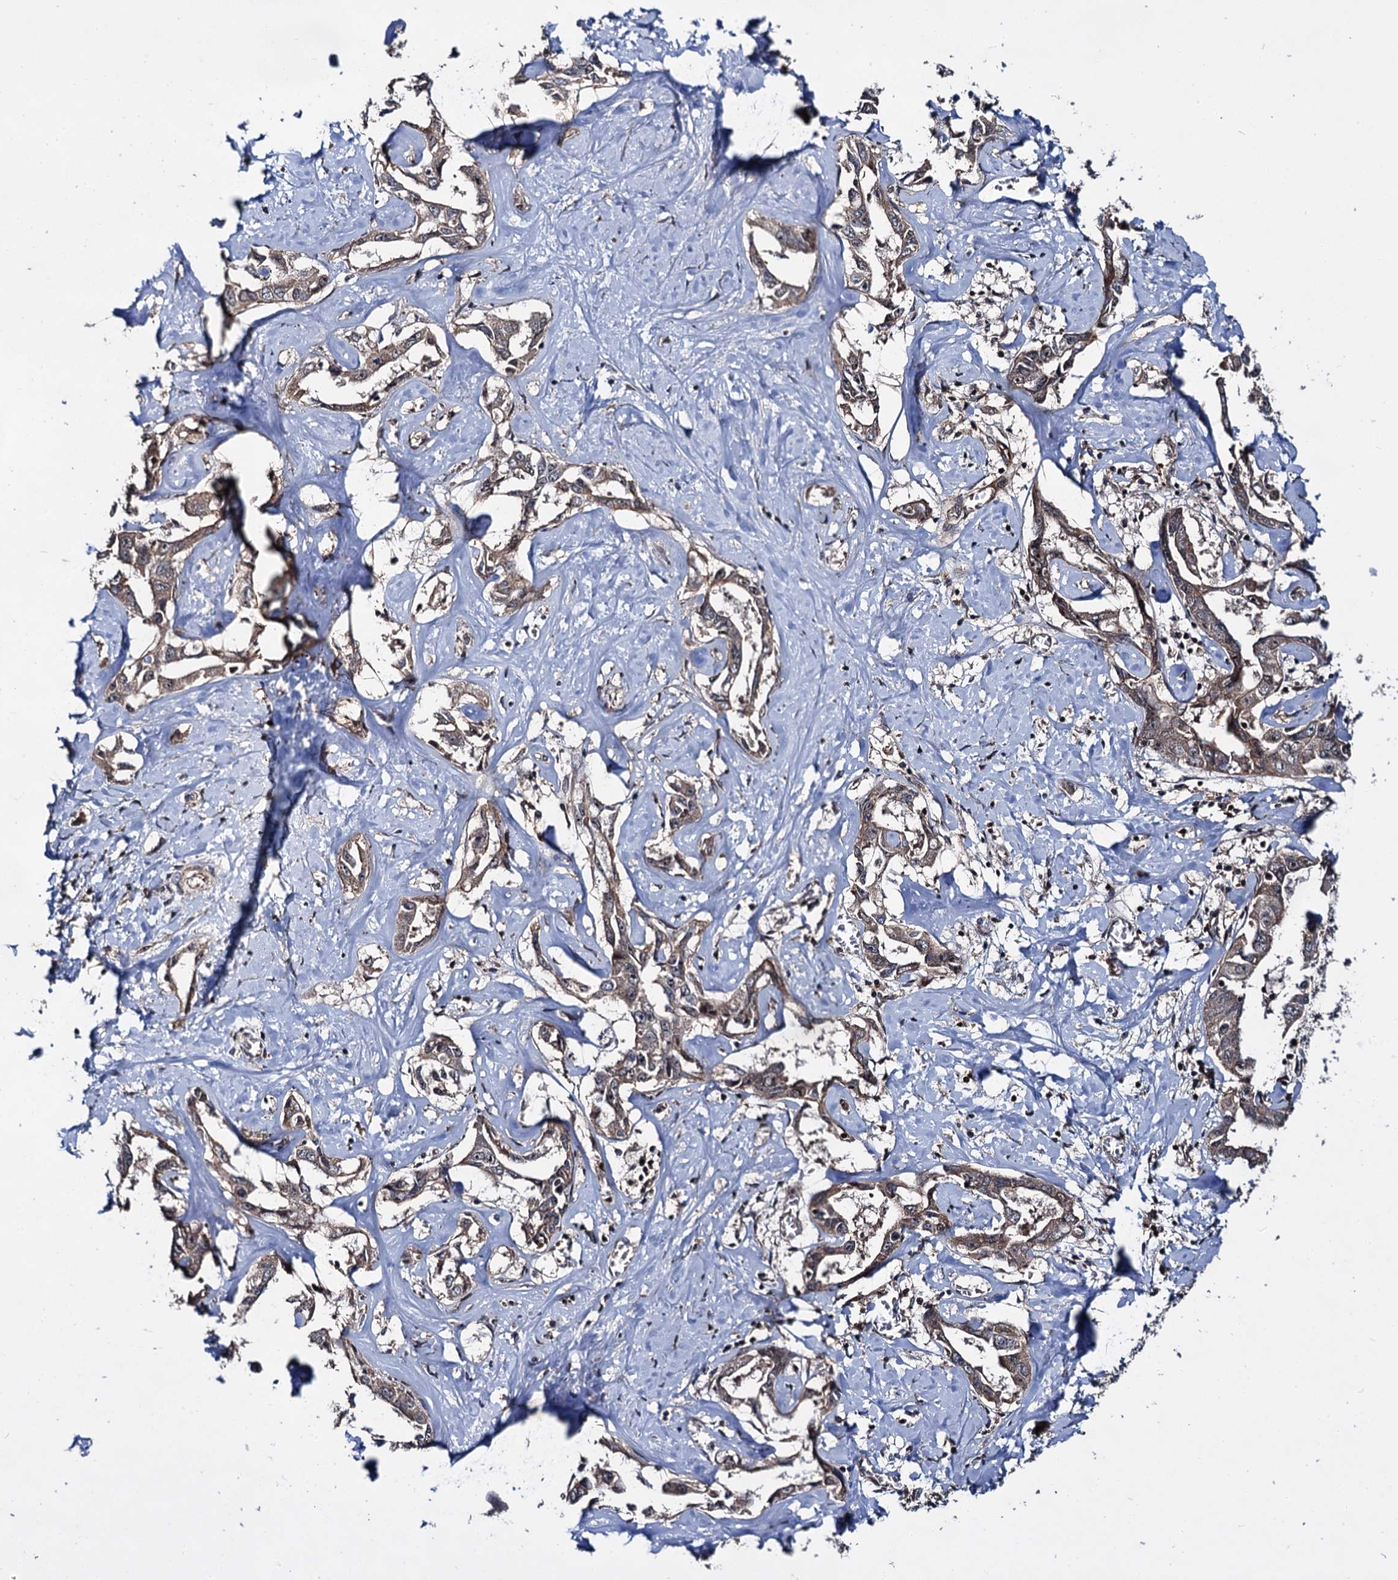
{"staining": {"intensity": "weak", "quantity": "25%-75%", "location": "cytoplasmic/membranous"}, "tissue": "liver cancer", "cell_type": "Tumor cells", "image_type": "cancer", "snomed": [{"axis": "morphology", "description": "Cholangiocarcinoma"}, {"axis": "topography", "description": "Liver"}], "caption": "This photomicrograph exhibits liver cholangiocarcinoma stained with immunohistochemistry to label a protein in brown. The cytoplasmic/membranous of tumor cells show weak positivity for the protein. Nuclei are counter-stained blue.", "gene": "ABLIM1", "patient": {"sex": "male", "age": 59}}